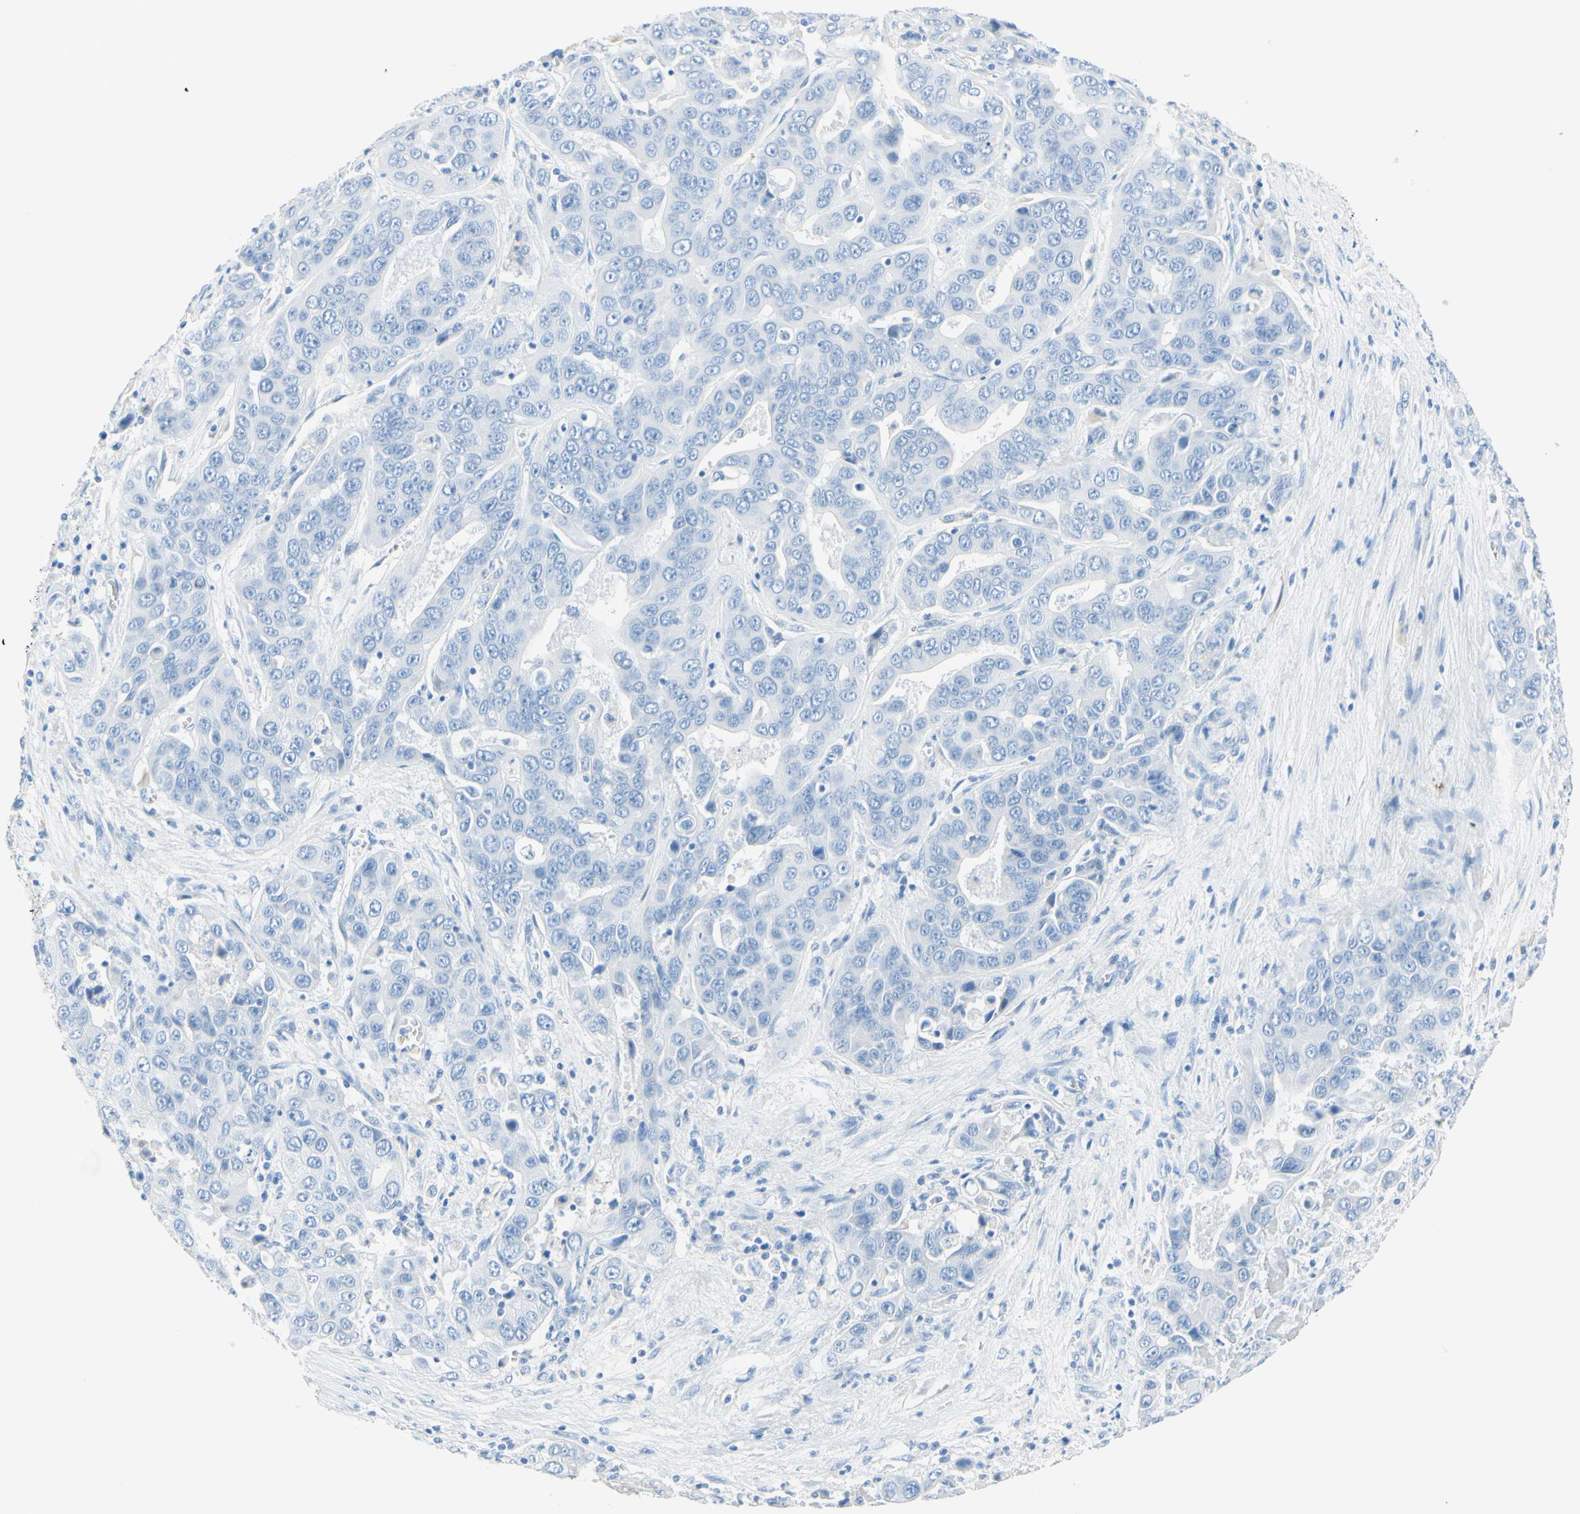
{"staining": {"intensity": "negative", "quantity": "none", "location": "none"}, "tissue": "liver cancer", "cell_type": "Tumor cells", "image_type": "cancer", "snomed": [{"axis": "morphology", "description": "Cholangiocarcinoma"}, {"axis": "topography", "description": "Liver"}], "caption": "This is a image of immunohistochemistry staining of liver cancer (cholangiocarcinoma), which shows no positivity in tumor cells.", "gene": "IL6ST", "patient": {"sex": "female", "age": 52}}